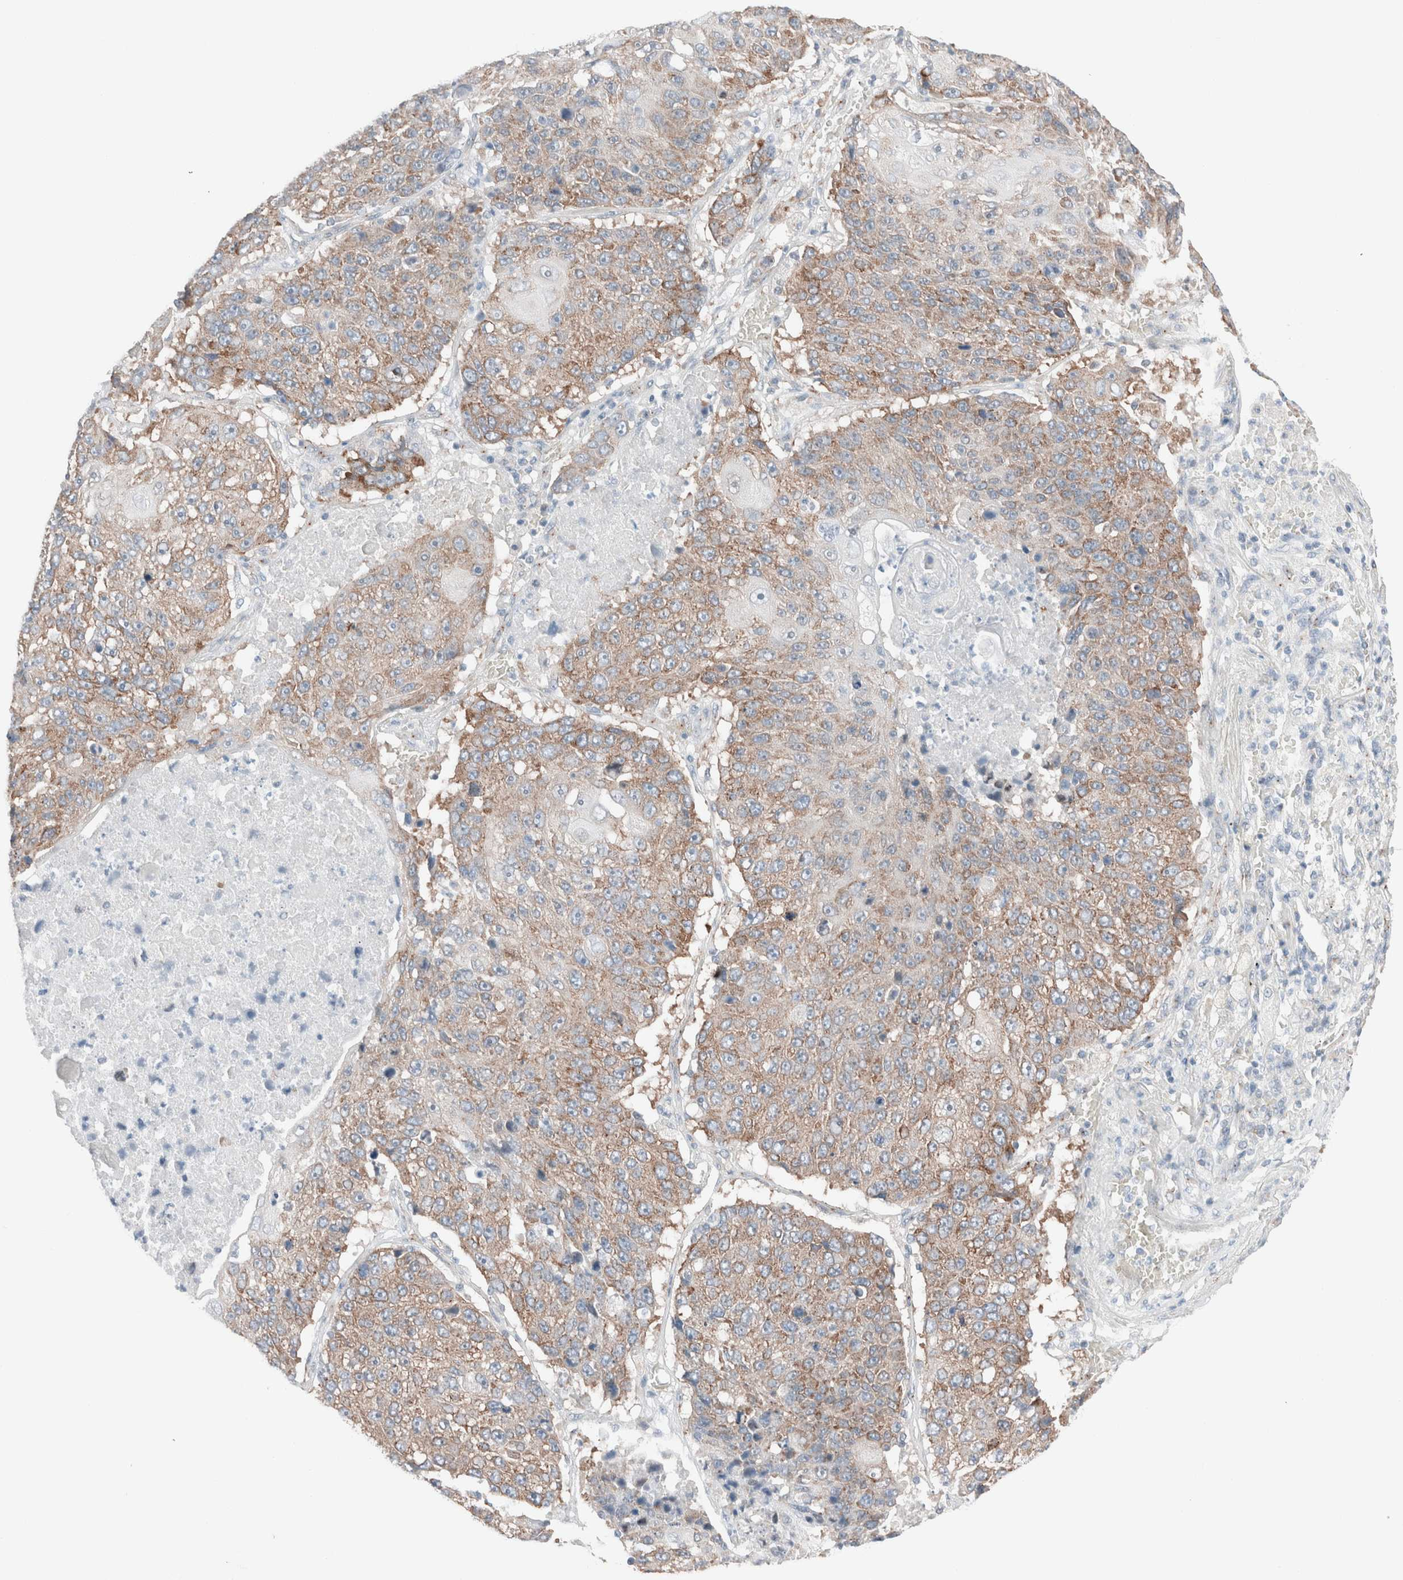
{"staining": {"intensity": "moderate", "quantity": ">75%", "location": "cytoplasmic/membranous"}, "tissue": "lung cancer", "cell_type": "Tumor cells", "image_type": "cancer", "snomed": [{"axis": "morphology", "description": "Squamous cell carcinoma, NOS"}, {"axis": "topography", "description": "Lung"}], "caption": "The immunohistochemical stain shows moderate cytoplasmic/membranous staining in tumor cells of squamous cell carcinoma (lung) tissue.", "gene": "CASC3", "patient": {"sex": "male", "age": 61}}